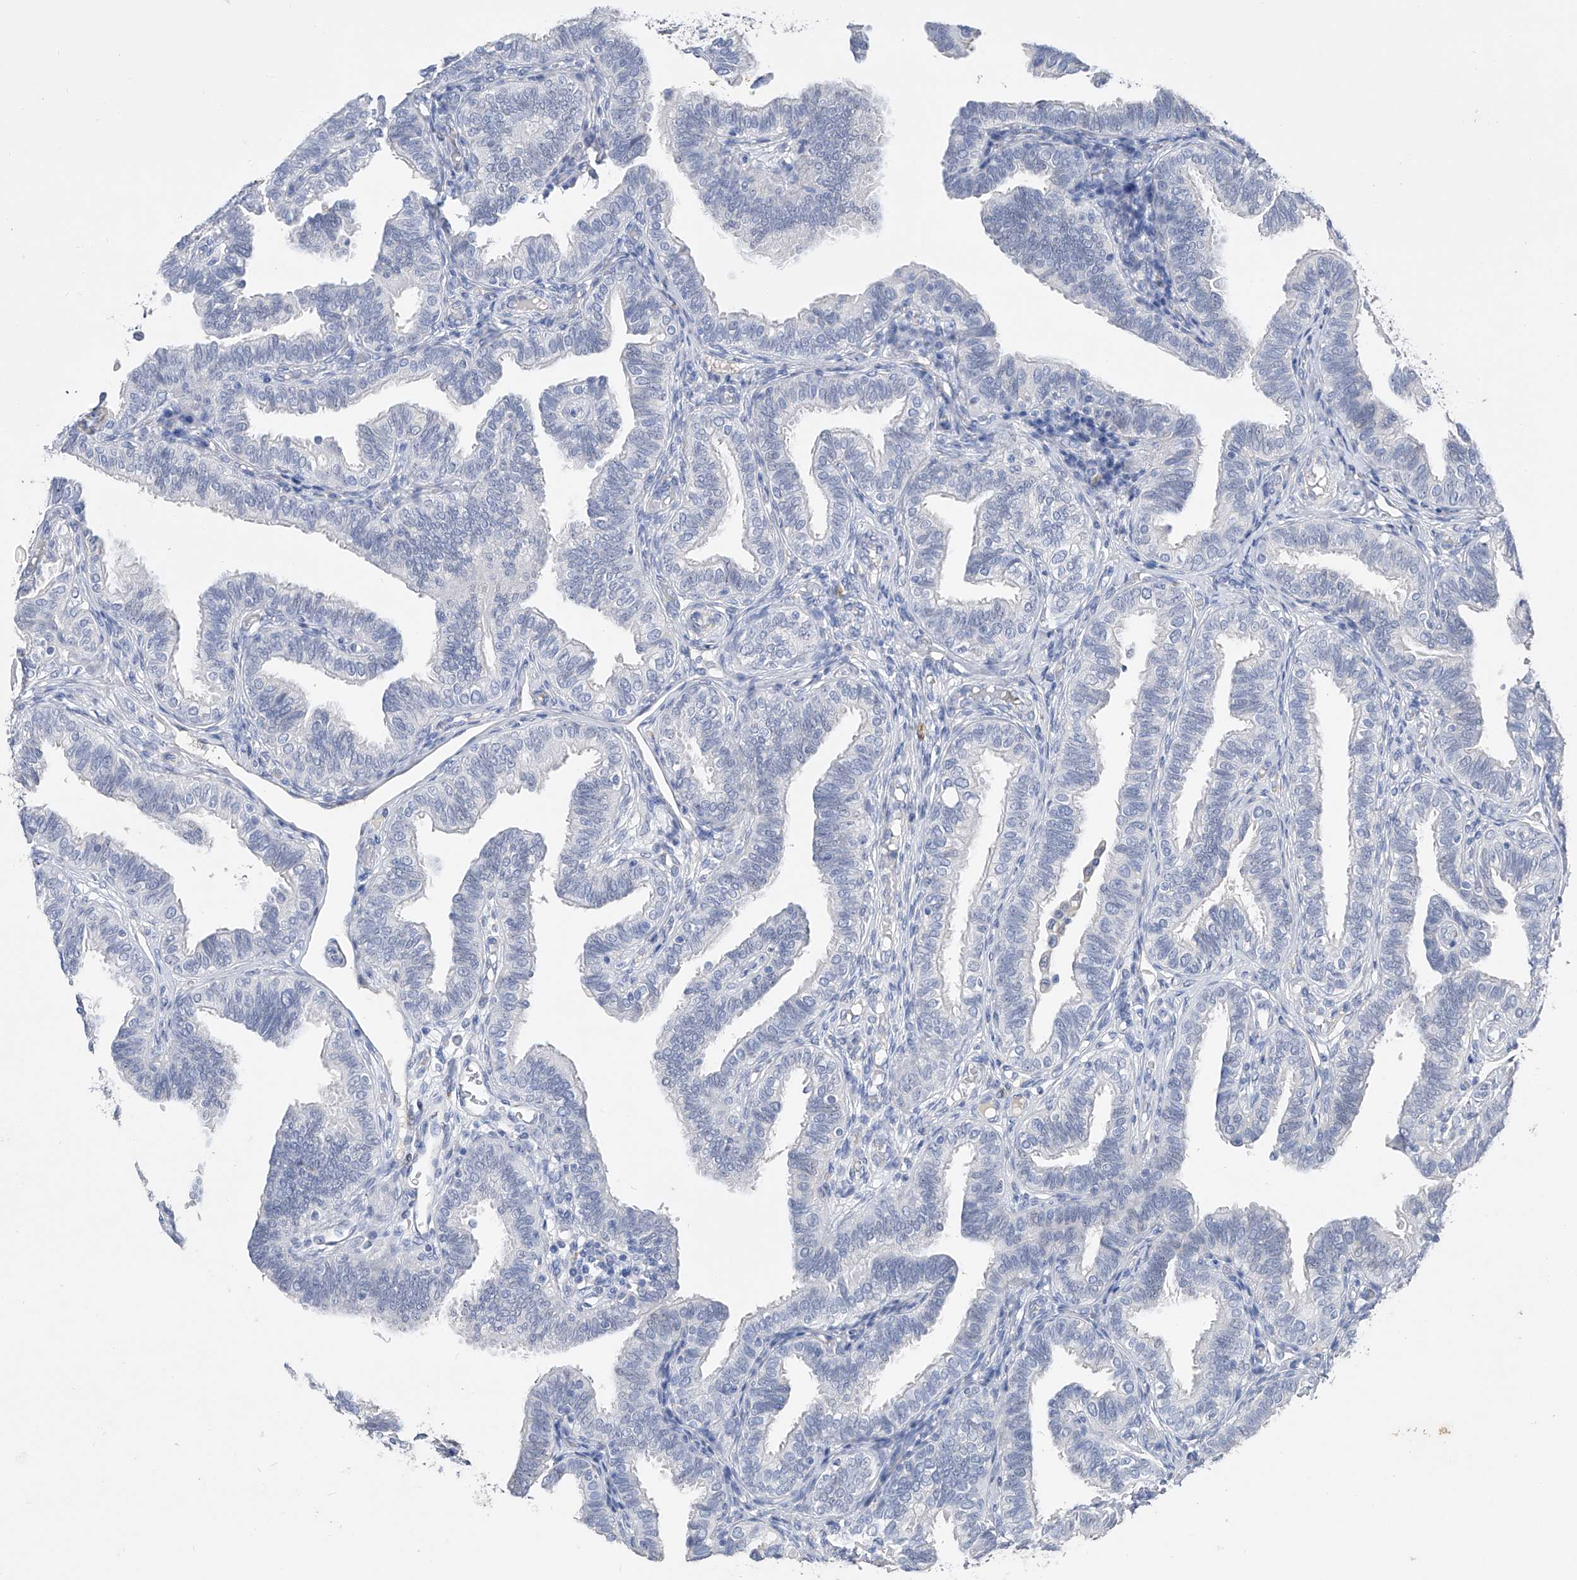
{"staining": {"intensity": "negative", "quantity": "none", "location": "none"}, "tissue": "fallopian tube", "cell_type": "Glandular cells", "image_type": "normal", "snomed": [{"axis": "morphology", "description": "Normal tissue, NOS"}, {"axis": "topography", "description": "Fallopian tube"}], "caption": "Micrograph shows no protein expression in glandular cells of unremarkable fallopian tube.", "gene": "ADRA1A", "patient": {"sex": "female", "age": 39}}